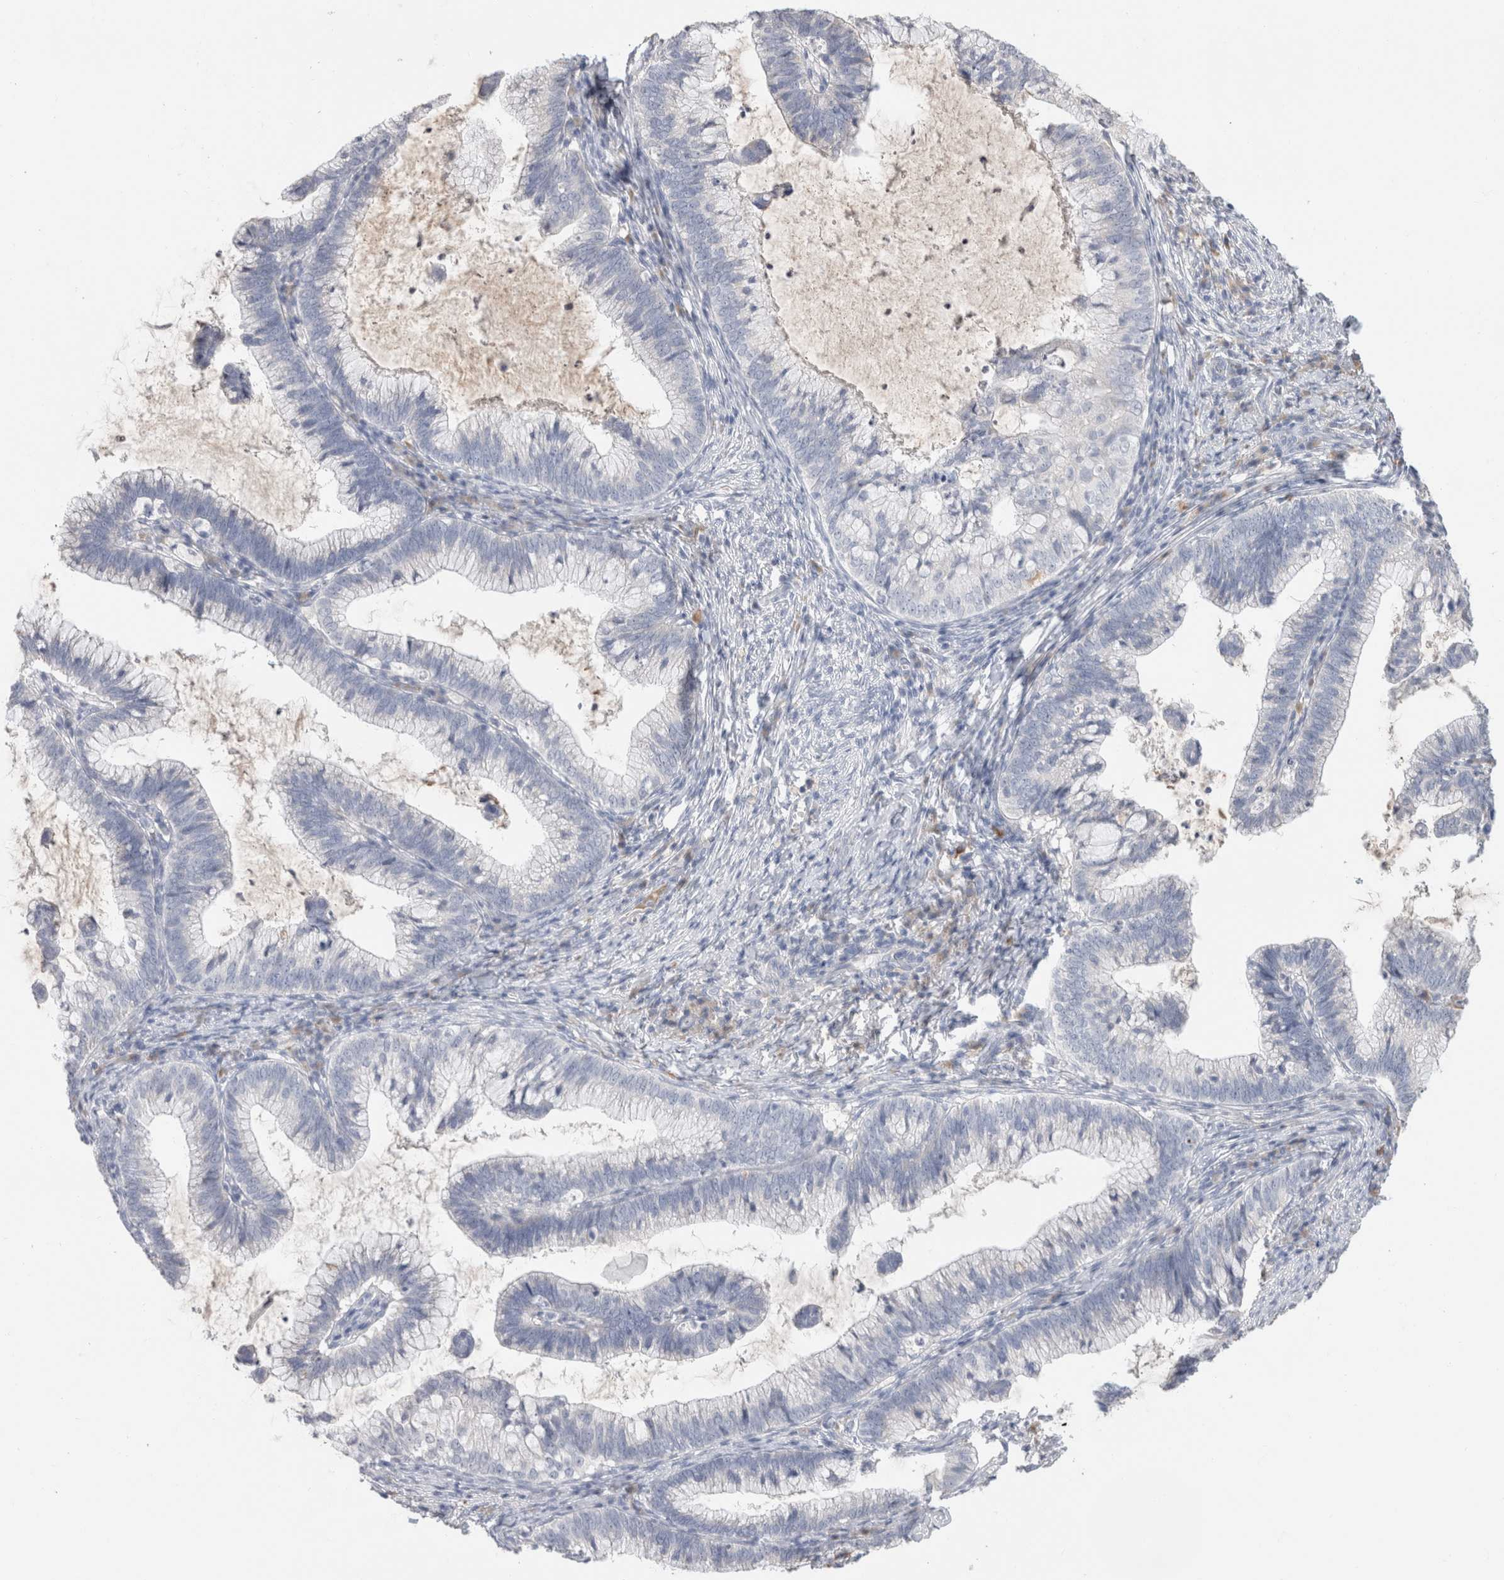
{"staining": {"intensity": "negative", "quantity": "none", "location": "none"}, "tissue": "cervical cancer", "cell_type": "Tumor cells", "image_type": "cancer", "snomed": [{"axis": "morphology", "description": "Adenocarcinoma, NOS"}, {"axis": "topography", "description": "Cervix"}], "caption": "Immunohistochemistry (IHC) of human cervical adenocarcinoma exhibits no expression in tumor cells. The staining was performed using DAB (3,3'-diaminobenzidine) to visualize the protein expression in brown, while the nuclei were stained in blue with hematoxylin (Magnification: 20x).", "gene": "SCGB1A1", "patient": {"sex": "female", "age": 36}}